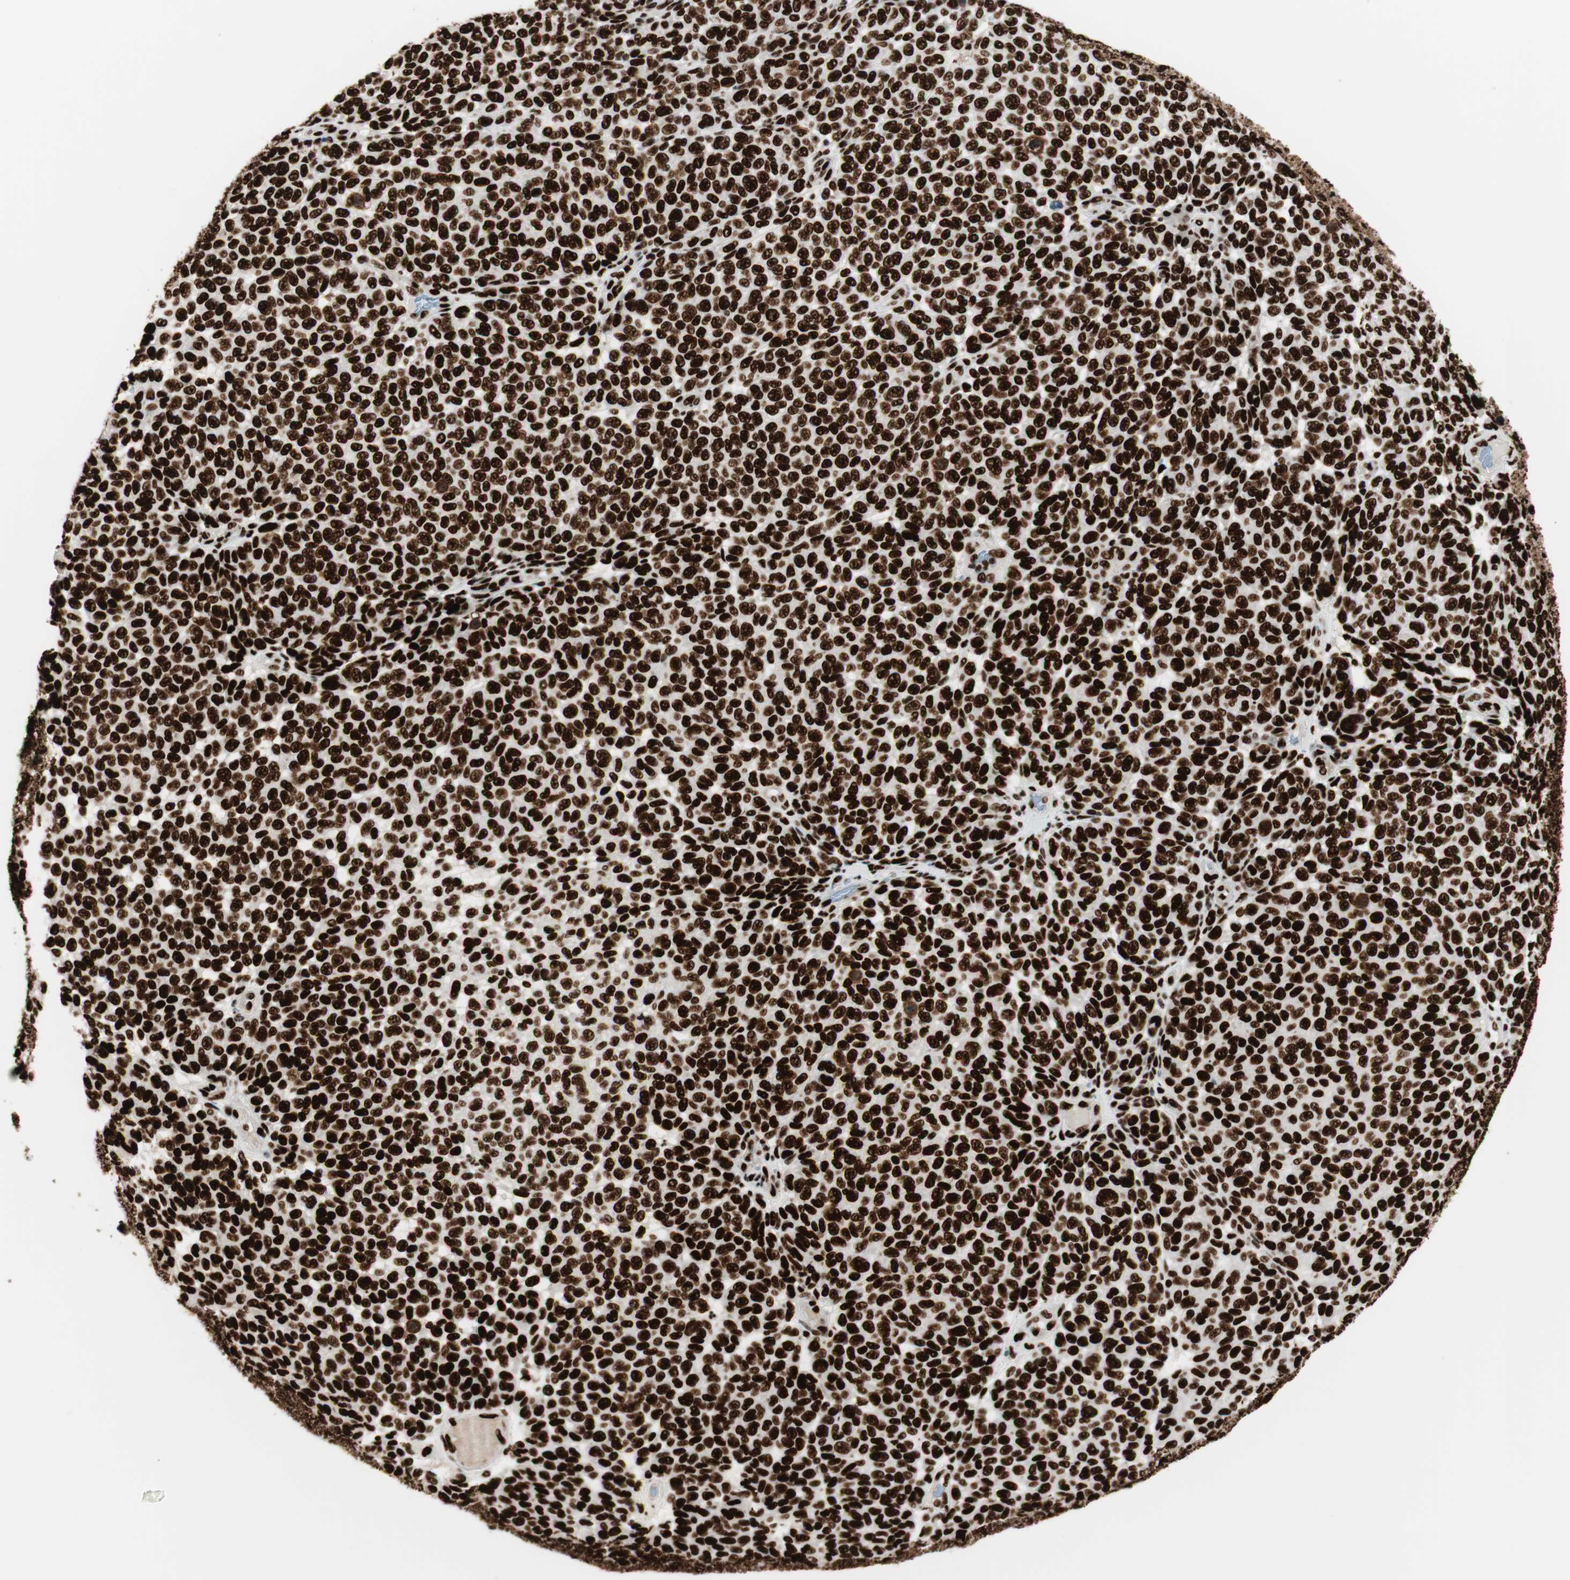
{"staining": {"intensity": "strong", "quantity": ">75%", "location": "nuclear"}, "tissue": "melanoma", "cell_type": "Tumor cells", "image_type": "cancer", "snomed": [{"axis": "morphology", "description": "Malignant melanoma, NOS"}, {"axis": "topography", "description": "Skin"}], "caption": "Immunohistochemistry photomicrograph of neoplastic tissue: human melanoma stained using immunohistochemistry displays high levels of strong protein expression localized specifically in the nuclear of tumor cells, appearing as a nuclear brown color.", "gene": "PSME3", "patient": {"sex": "male", "age": 59}}